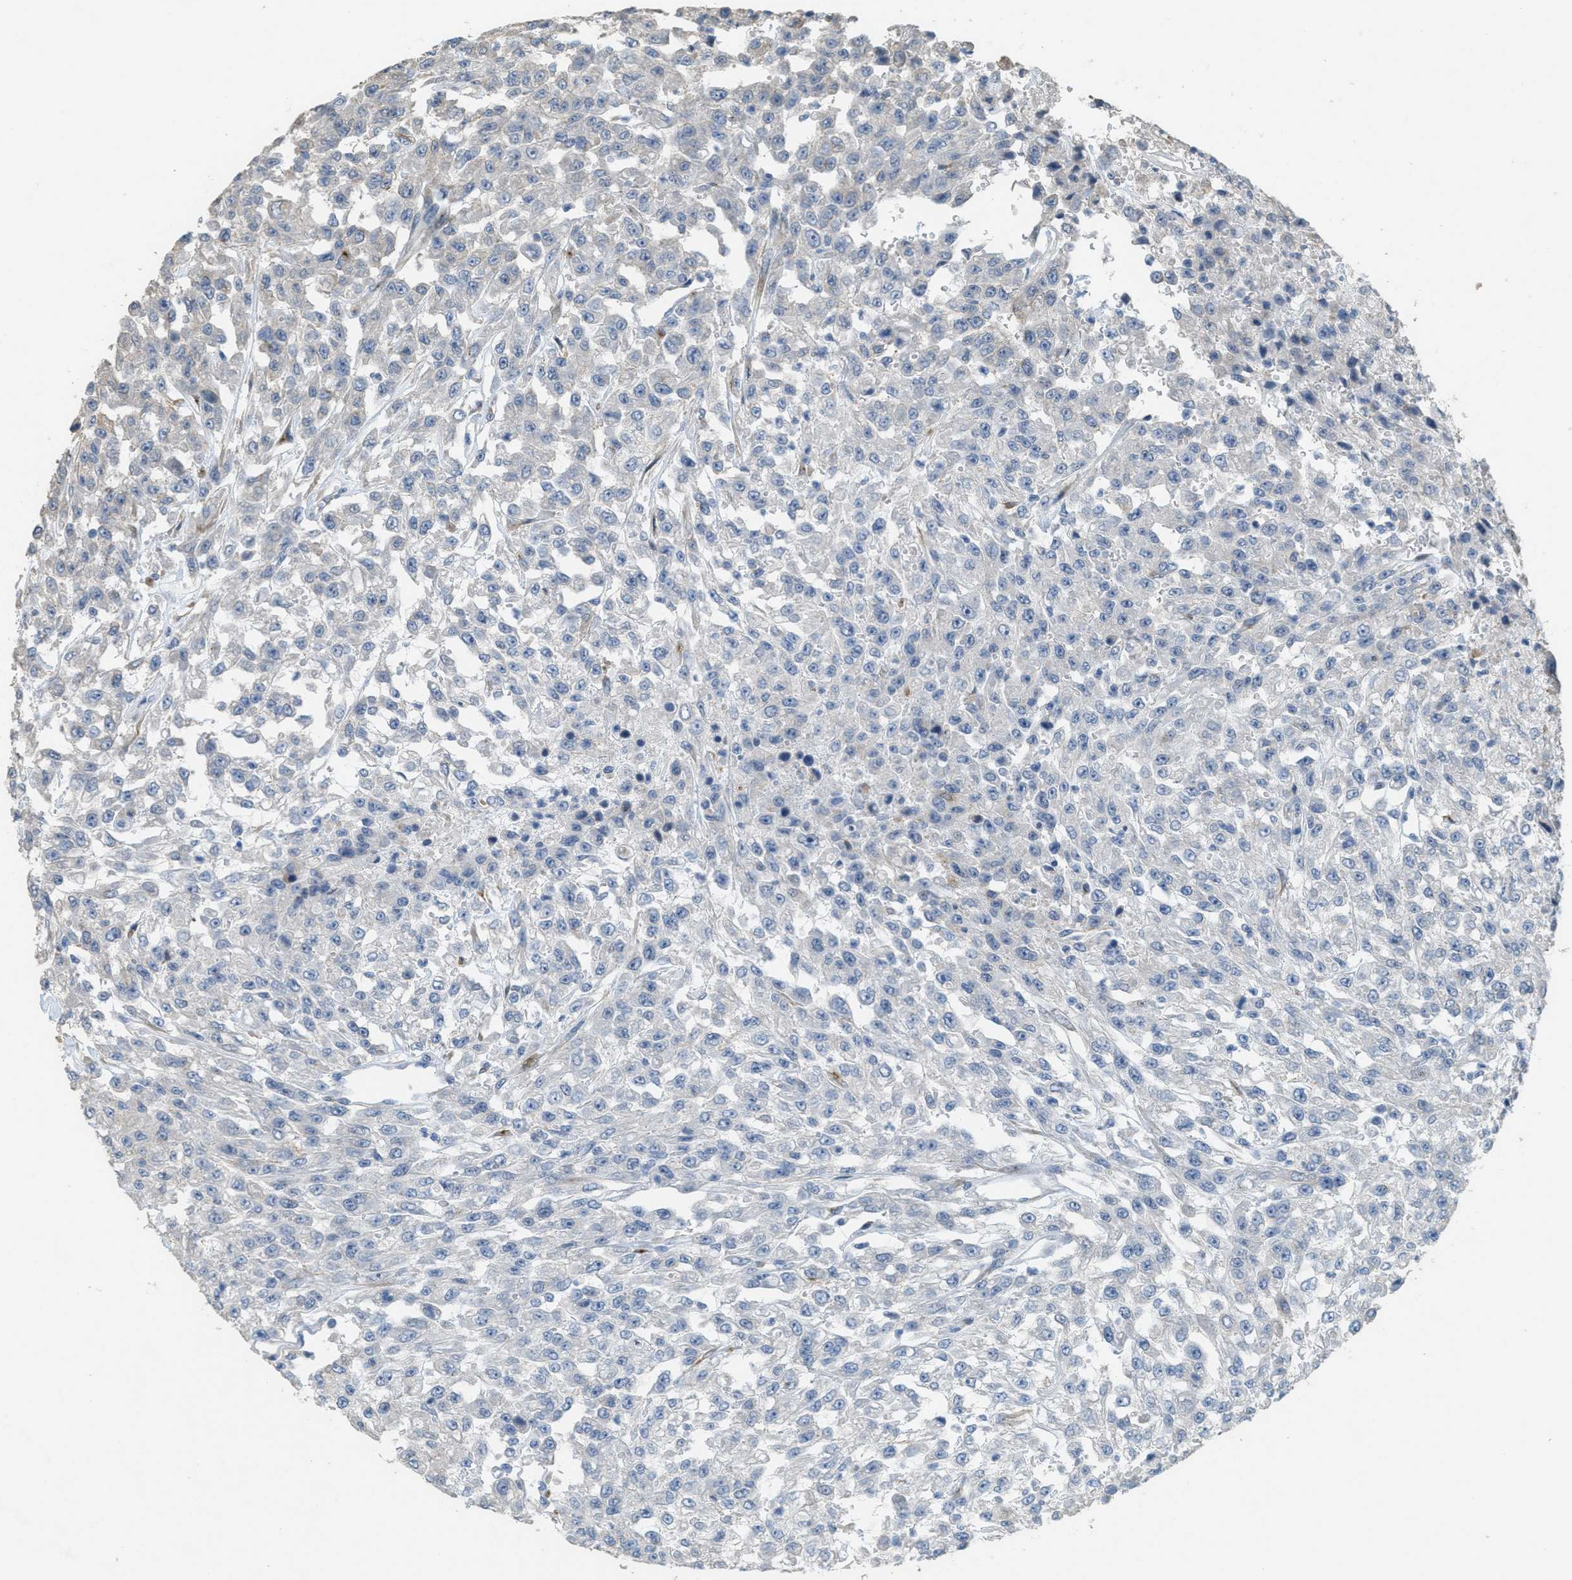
{"staining": {"intensity": "negative", "quantity": "none", "location": "none"}, "tissue": "urothelial cancer", "cell_type": "Tumor cells", "image_type": "cancer", "snomed": [{"axis": "morphology", "description": "Urothelial carcinoma, High grade"}, {"axis": "topography", "description": "Urinary bladder"}], "caption": "Immunohistochemistry (IHC) image of neoplastic tissue: urothelial cancer stained with DAB (3,3'-diaminobenzidine) displays no significant protein positivity in tumor cells.", "gene": "ADCY5", "patient": {"sex": "male", "age": 46}}